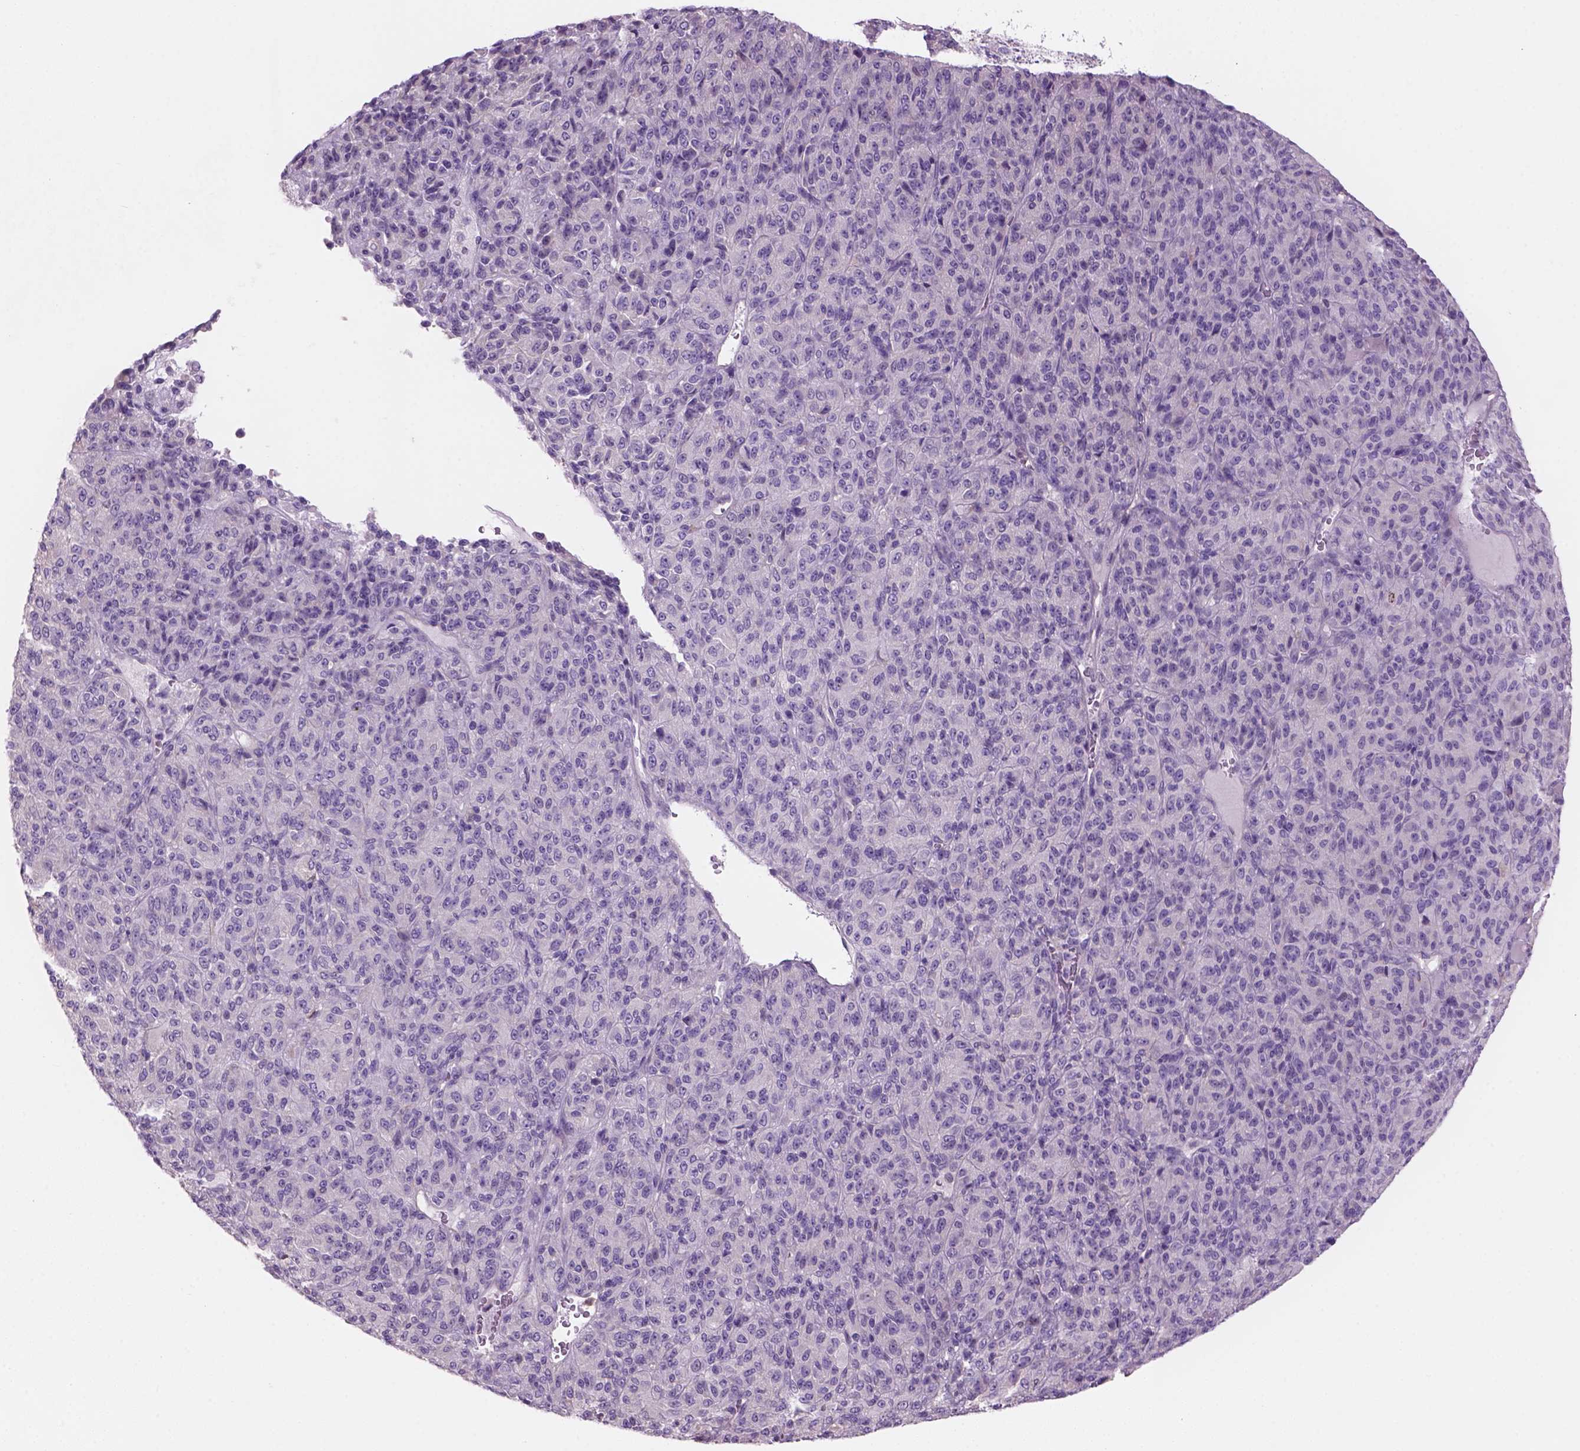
{"staining": {"intensity": "negative", "quantity": "none", "location": "none"}, "tissue": "melanoma", "cell_type": "Tumor cells", "image_type": "cancer", "snomed": [{"axis": "morphology", "description": "Malignant melanoma, Metastatic site"}, {"axis": "topography", "description": "Brain"}], "caption": "Histopathology image shows no protein staining in tumor cells of melanoma tissue.", "gene": "CD84", "patient": {"sex": "female", "age": 56}}